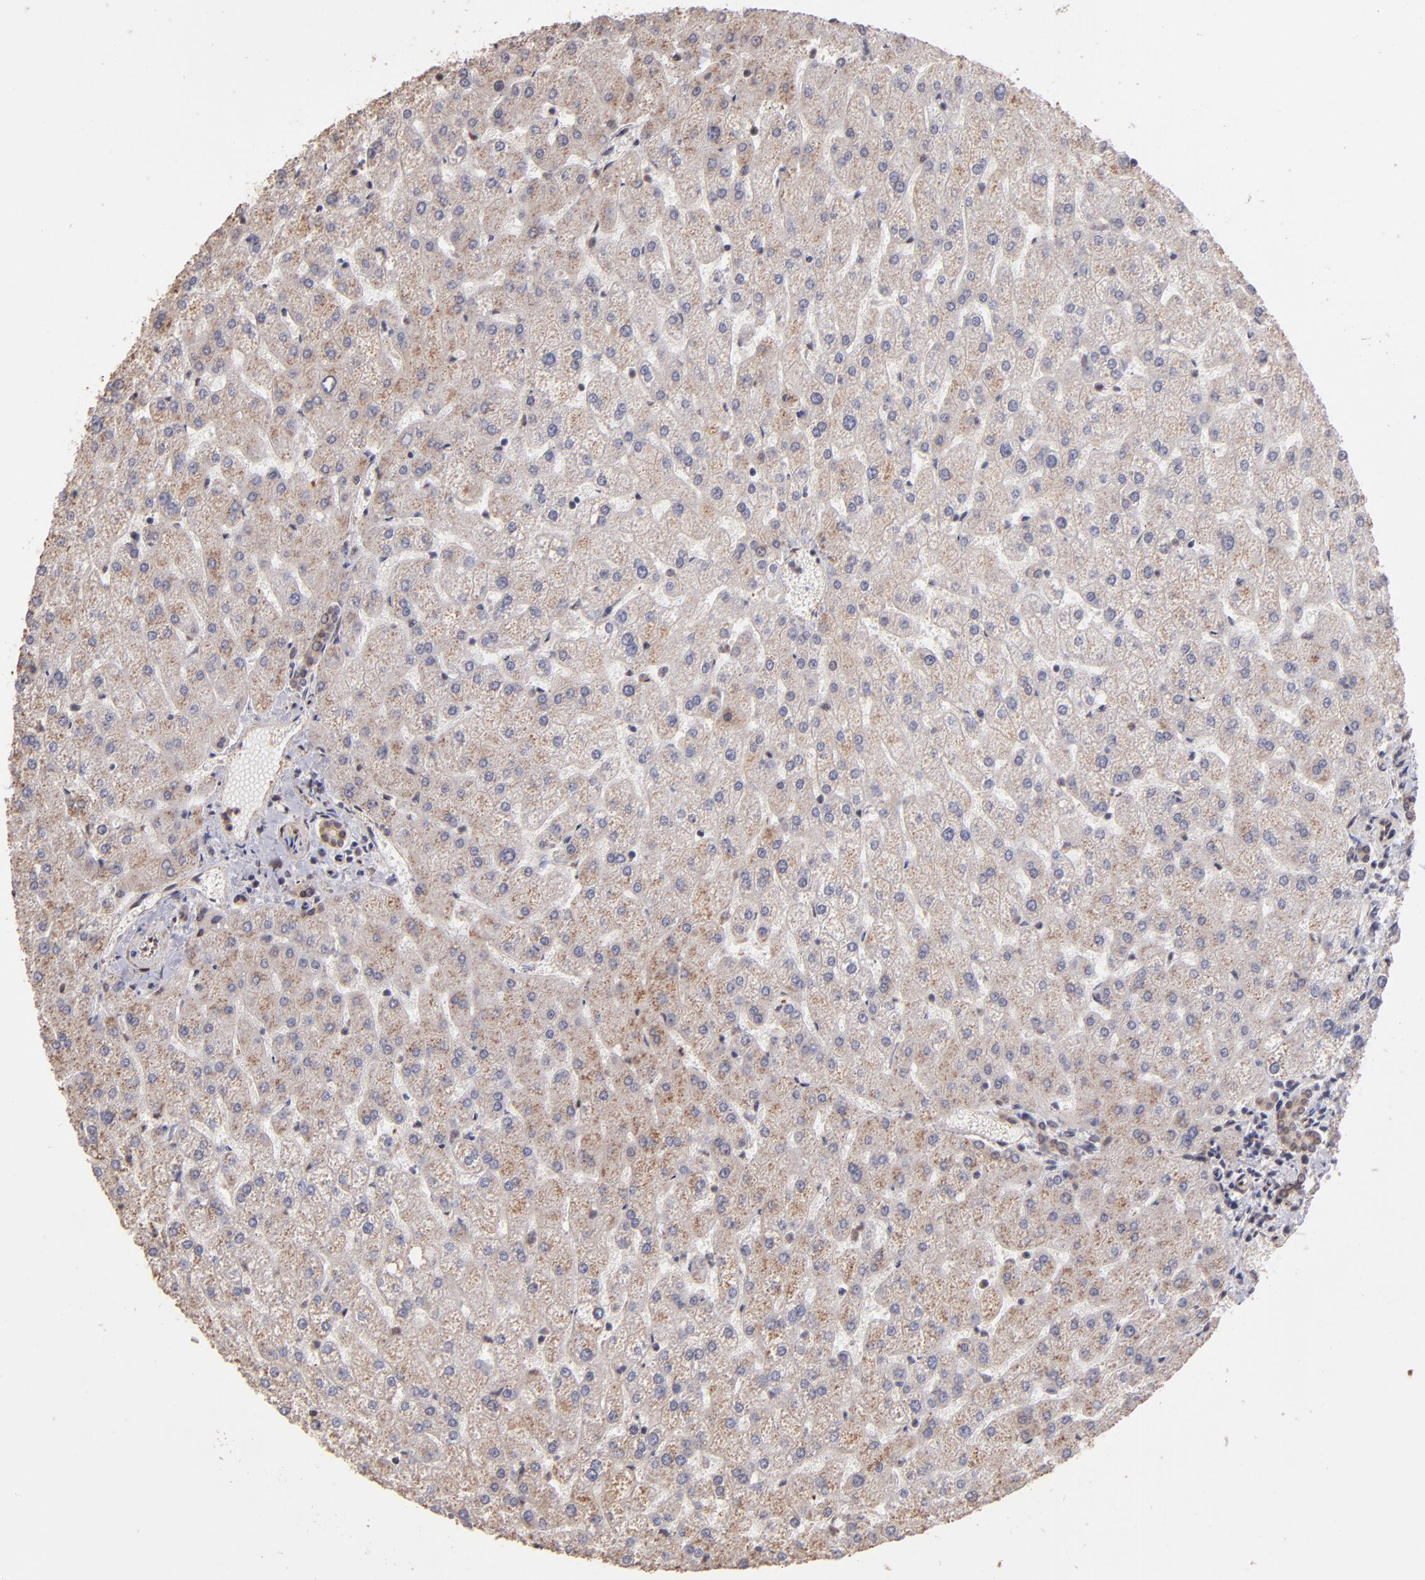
{"staining": {"intensity": "negative", "quantity": "none", "location": "none"}, "tissue": "liver", "cell_type": "Cholangiocytes", "image_type": "normal", "snomed": [{"axis": "morphology", "description": "Normal tissue, NOS"}, {"axis": "topography", "description": "Liver"}], "caption": "Immunohistochemical staining of normal human liver displays no significant expression in cholangiocytes.", "gene": "TERF2", "patient": {"sex": "female", "age": 32}}